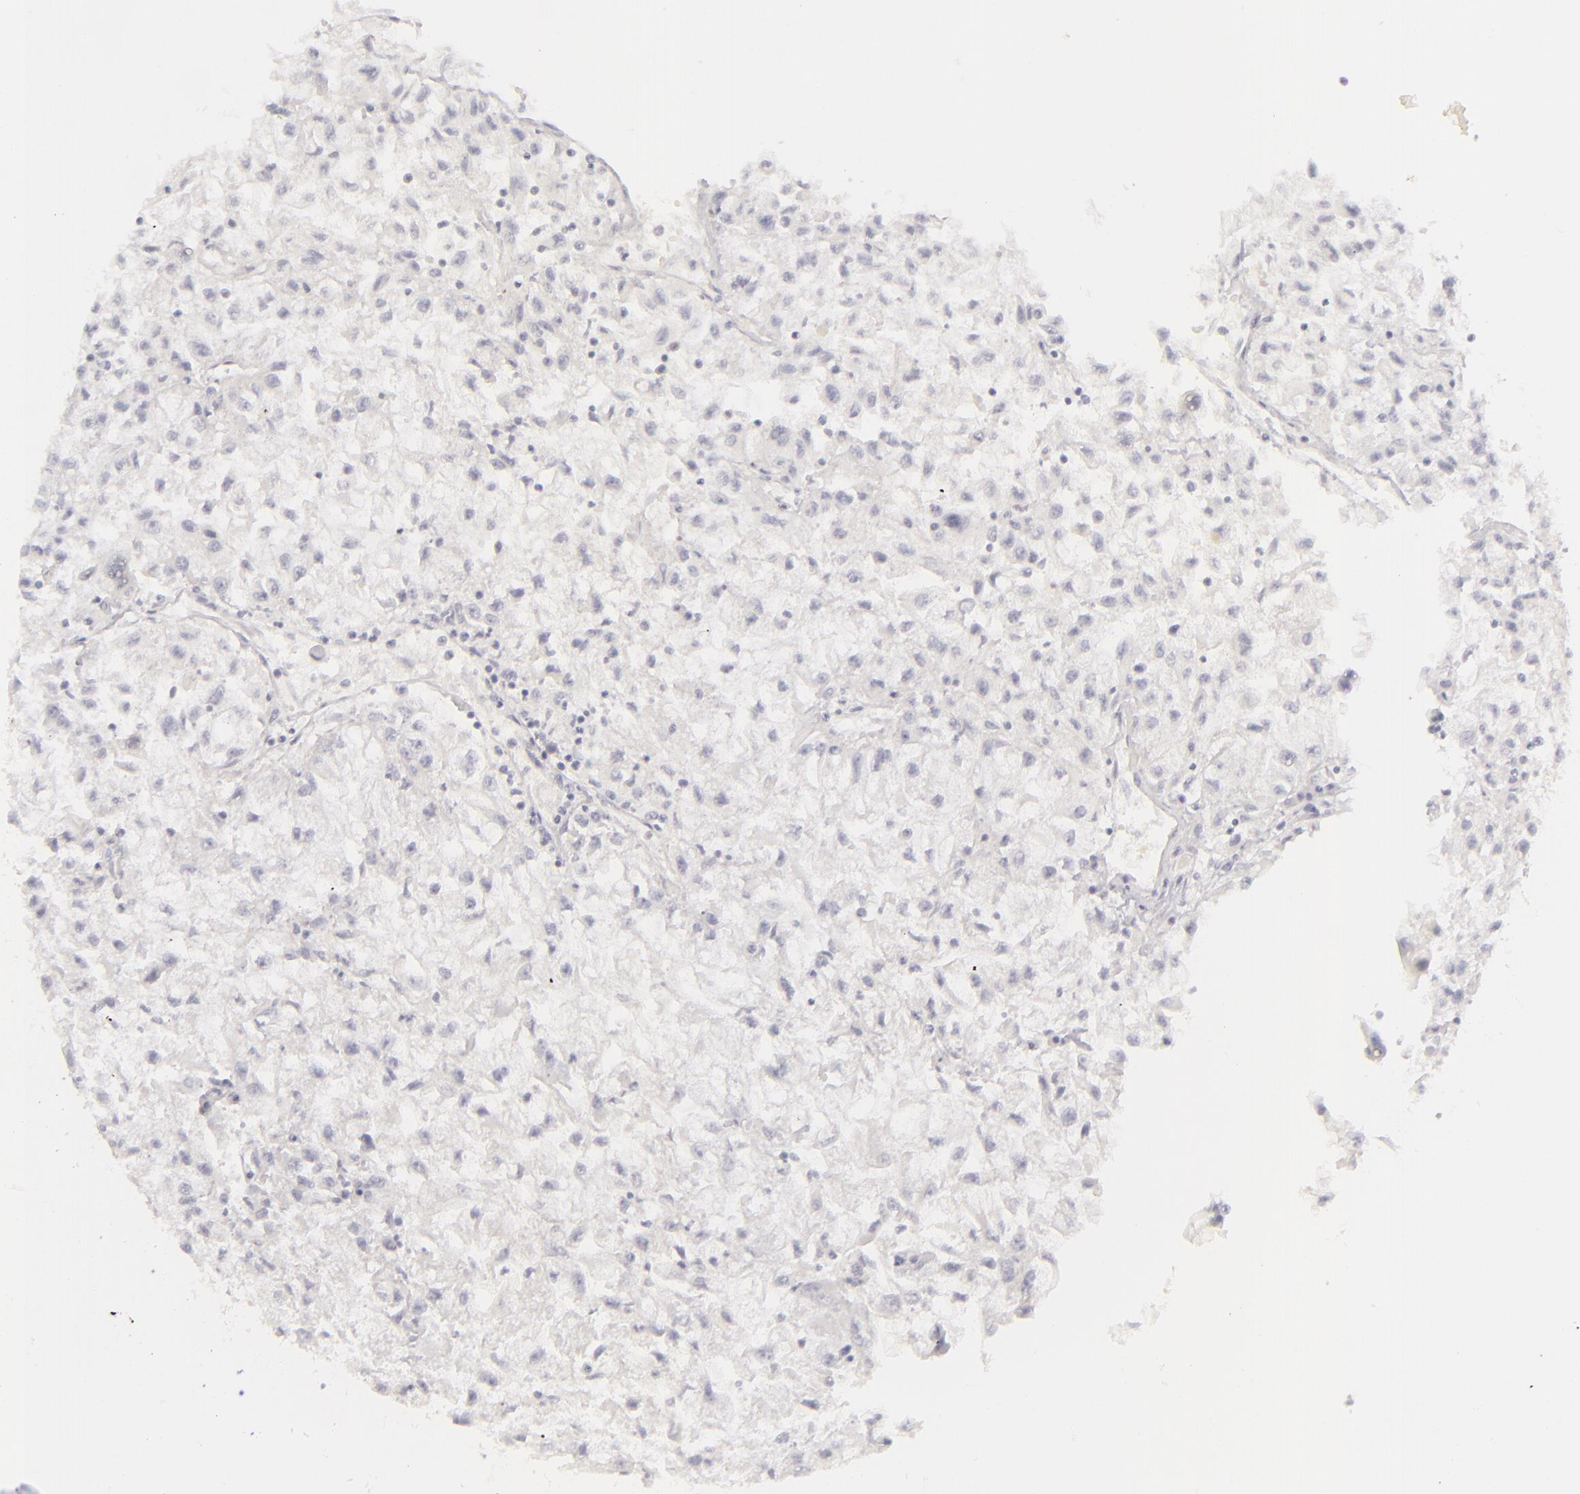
{"staining": {"intensity": "negative", "quantity": "none", "location": "none"}, "tissue": "renal cancer", "cell_type": "Tumor cells", "image_type": "cancer", "snomed": [{"axis": "morphology", "description": "Adenocarcinoma, NOS"}, {"axis": "topography", "description": "Kidney"}], "caption": "Immunohistochemistry photomicrograph of neoplastic tissue: renal cancer (adenocarcinoma) stained with DAB (3,3'-diaminobenzidine) exhibits no significant protein positivity in tumor cells.", "gene": "CDX2", "patient": {"sex": "male", "age": 59}}